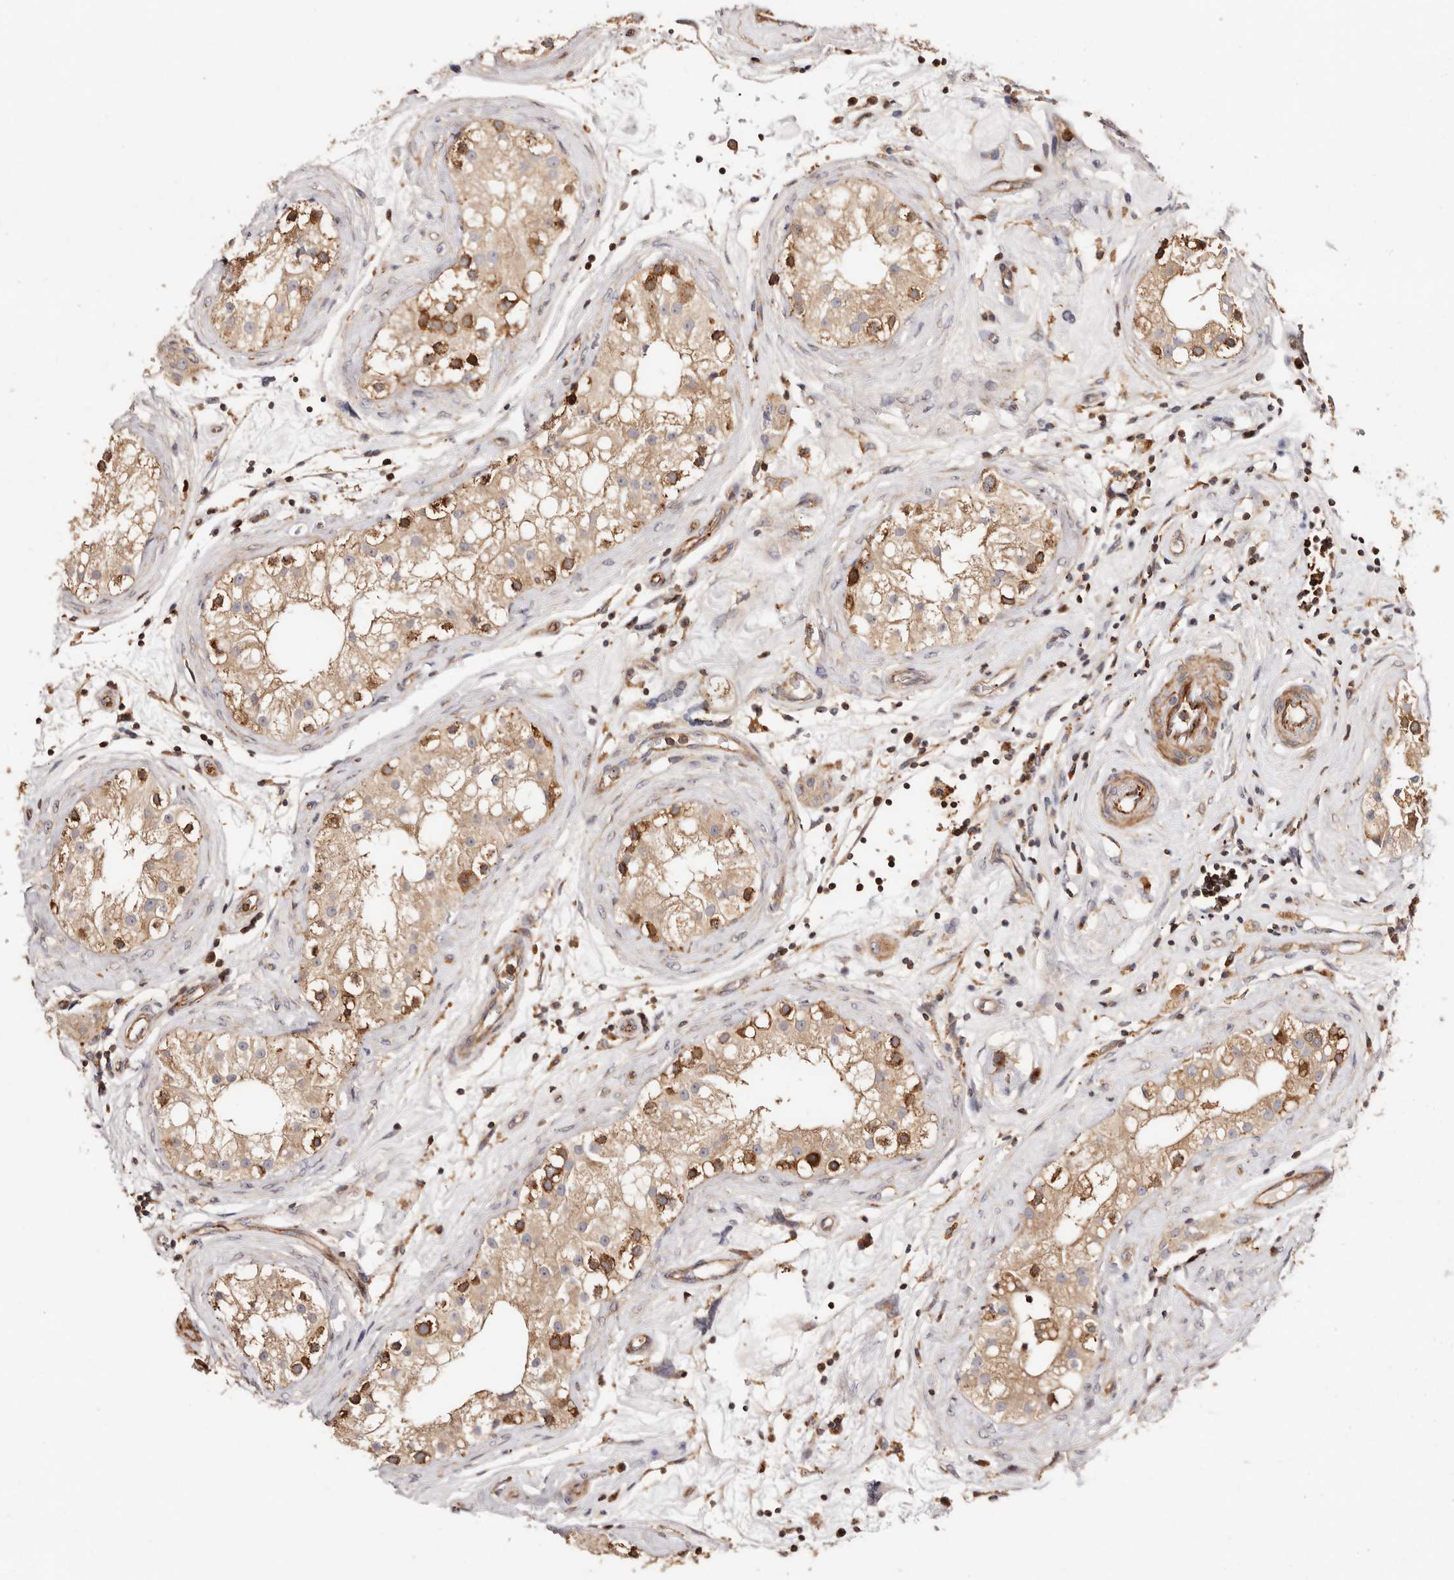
{"staining": {"intensity": "moderate", "quantity": ">75%", "location": "cytoplasmic/membranous"}, "tissue": "testis", "cell_type": "Cells in seminiferous ducts", "image_type": "normal", "snomed": [{"axis": "morphology", "description": "Normal tissue, NOS"}, {"axis": "topography", "description": "Testis"}], "caption": "A histopathology image of testis stained for a protein exhibits moderate cytoplasmic/membranous brown staining in cells in seminiferous ducts. (brown staining indicates protein expression, while blue staining denotes nuclei).", "gene": "PTPN22", "patient": {"sex": "male", "age": 84}}